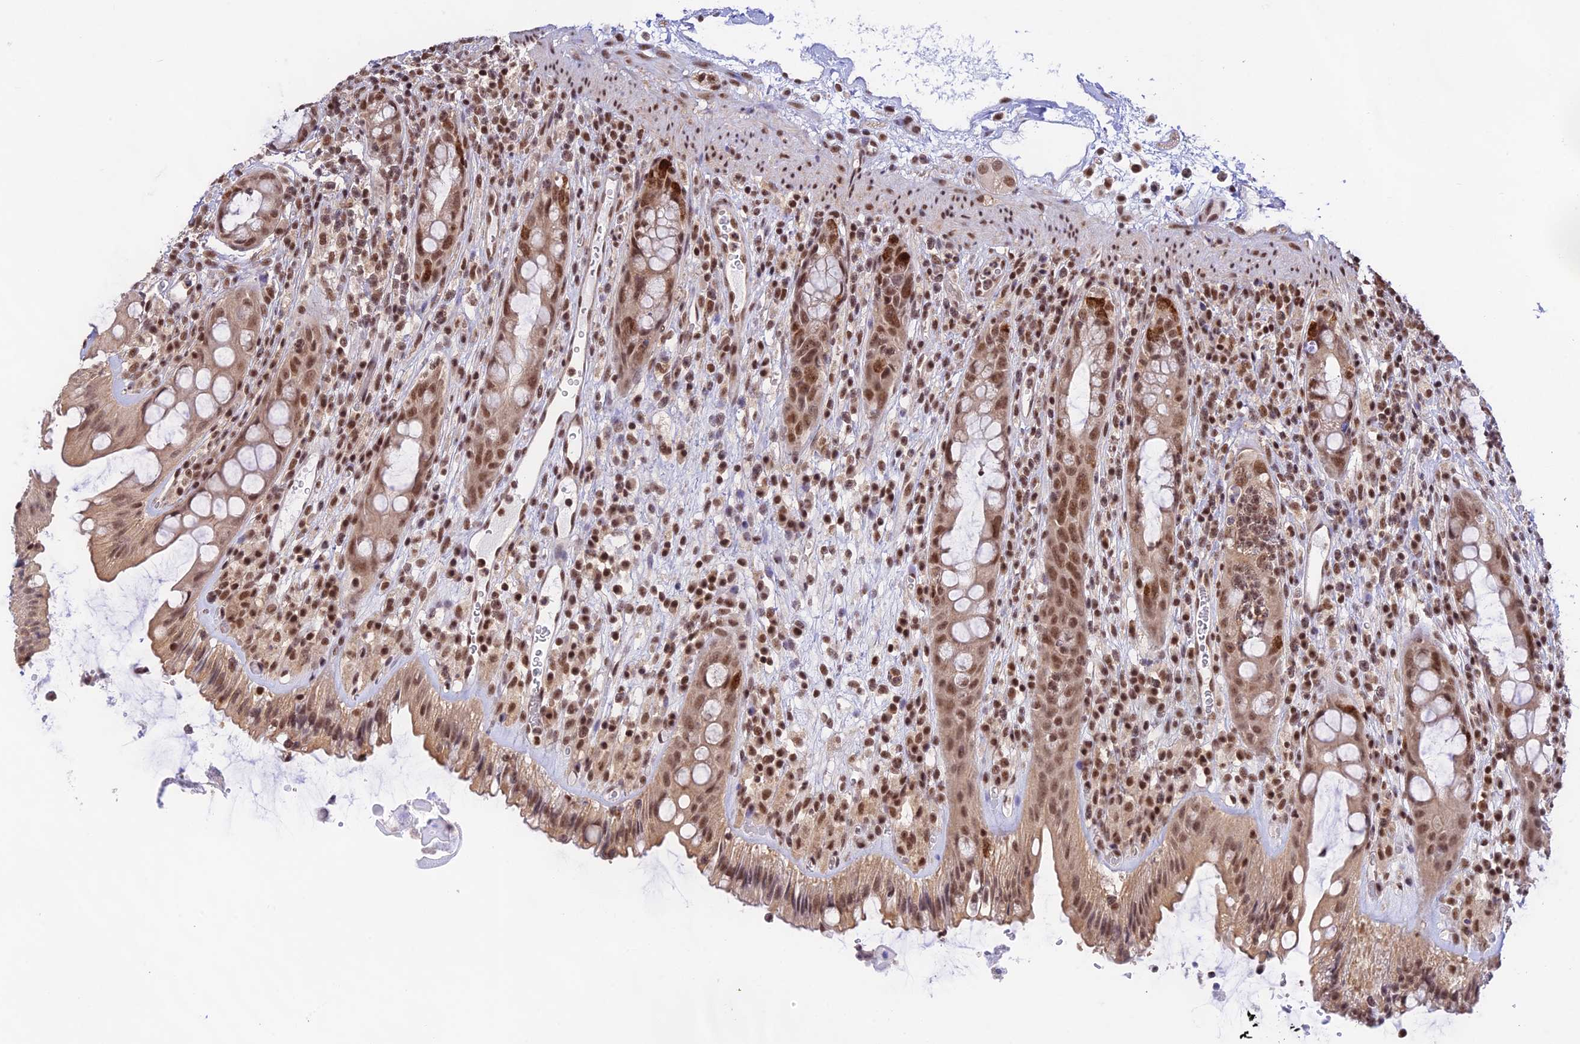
{"staining": {"intensity": "strong", "quantity": ">75%", "location": "cytoplasmic/membranous,nuclear"}, "tissue": "rectum", "cell_type": "Glandular cells", "image_type": "normal", "snomed": [{"axis": "morphology", "description": "Normal tissue, NOS"}, {"axis": "topography", "description": "Rectum"}], "caption": "Rectum stained with IHC reveals strong cytoplasmic/membranous,nuclear staining in about >75% of glandular cells. (DAB (3,3'-diaminobenzidine) IHC, brown staining for protein, blue staining for nuclei).", "gene": "THAP11", "patient": {"sex": "female", "age": 57}}